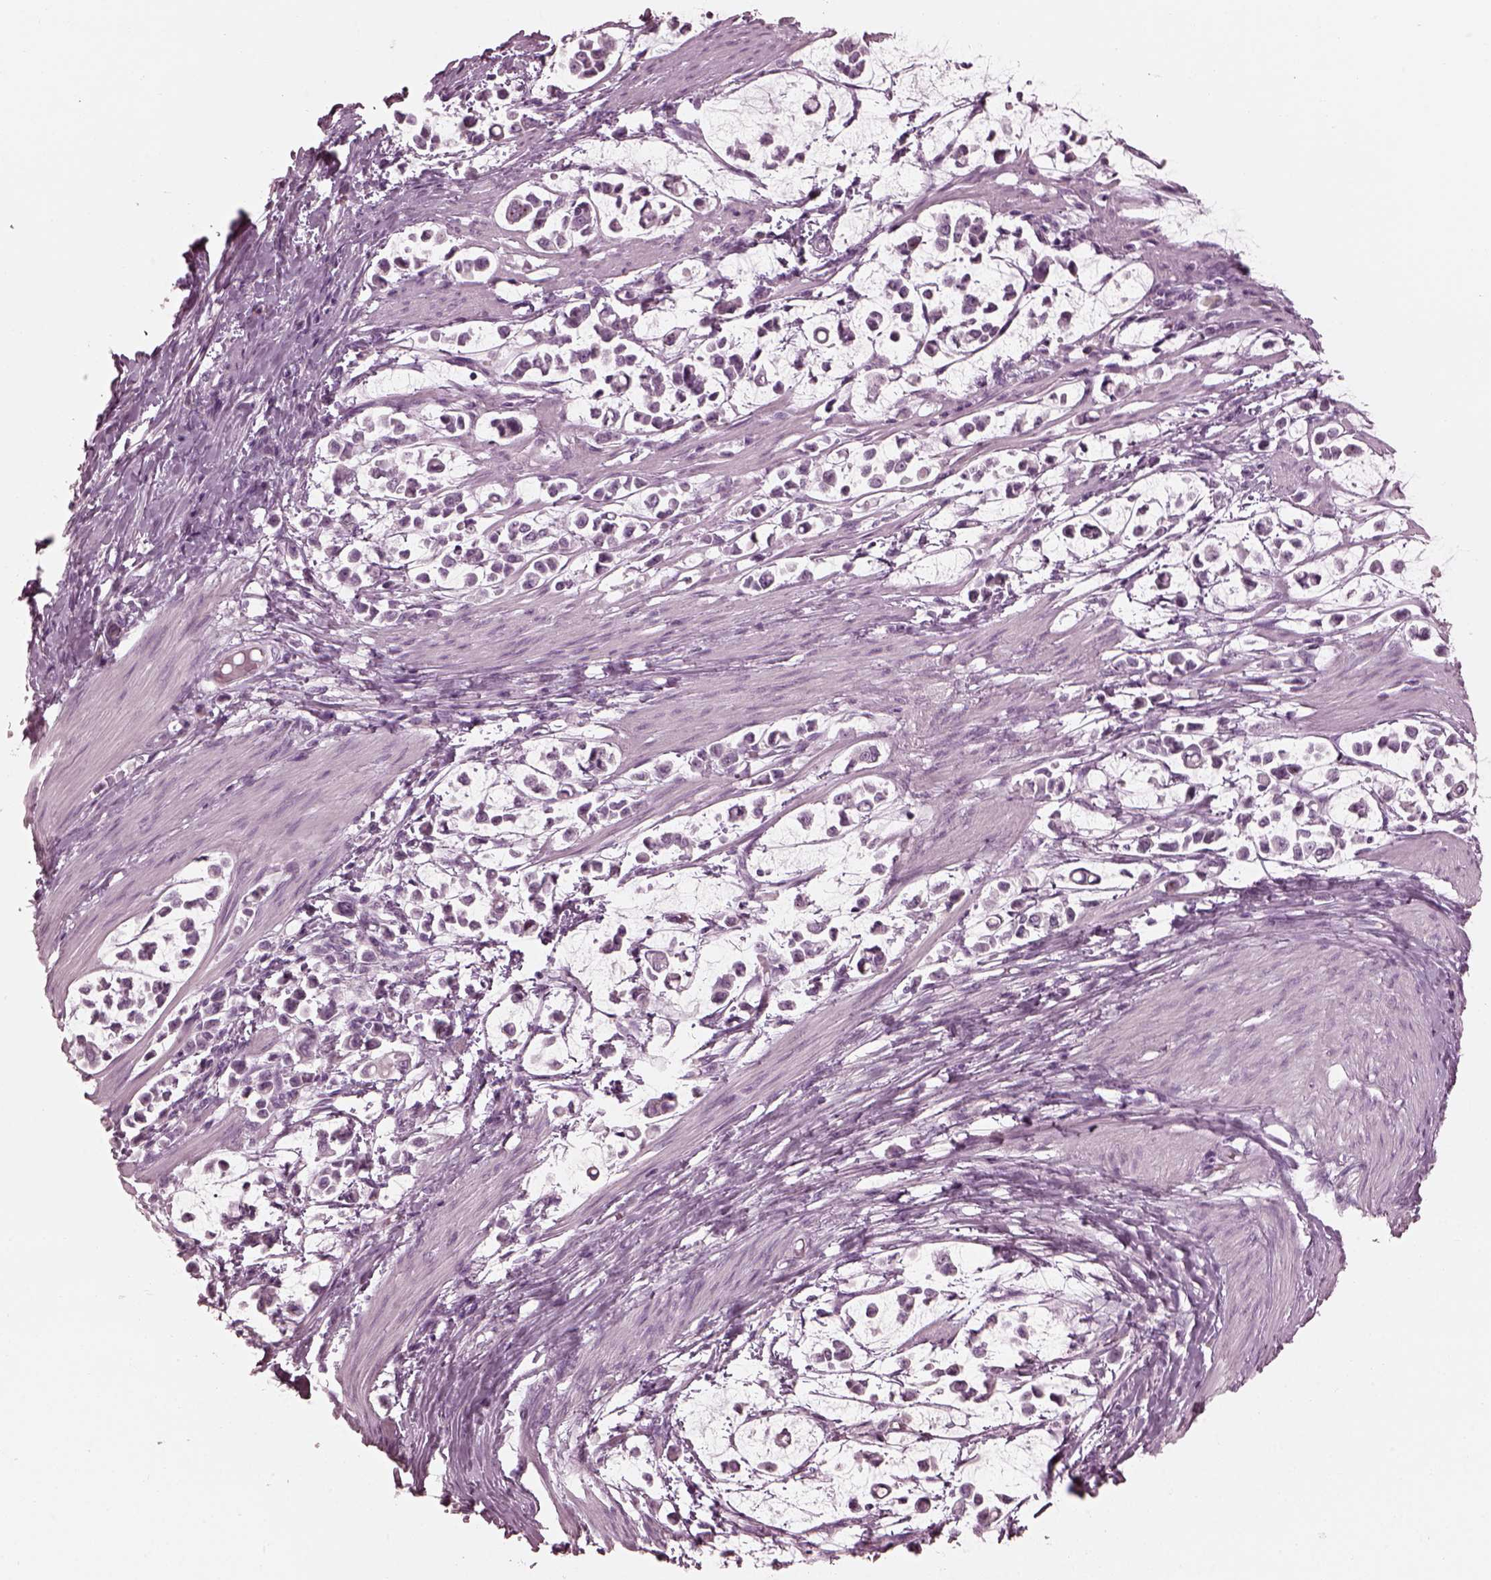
{"staining": {"intensity": "negative", "quantity": "none", "location": "none"}, "tissue": "stomach cancer", "cell_type": "Tumor cells", "image_type": "cancer", "snomed": [{"axis": "morphology", "description": "Adenocarcinoma, NOS"}, {"axis": "topography", "description": "Stomach"}], "caption": "The micrograph reveals no staining of tumor cells in stomach cancer (adenocarcinoma). (Stains: DAB IHC with hematoxylin counter stain, Microscopy: brightfield microscopy at high magnification).", "gene": "SAXO2", "patient": {"sex": "male", "age": 82}}